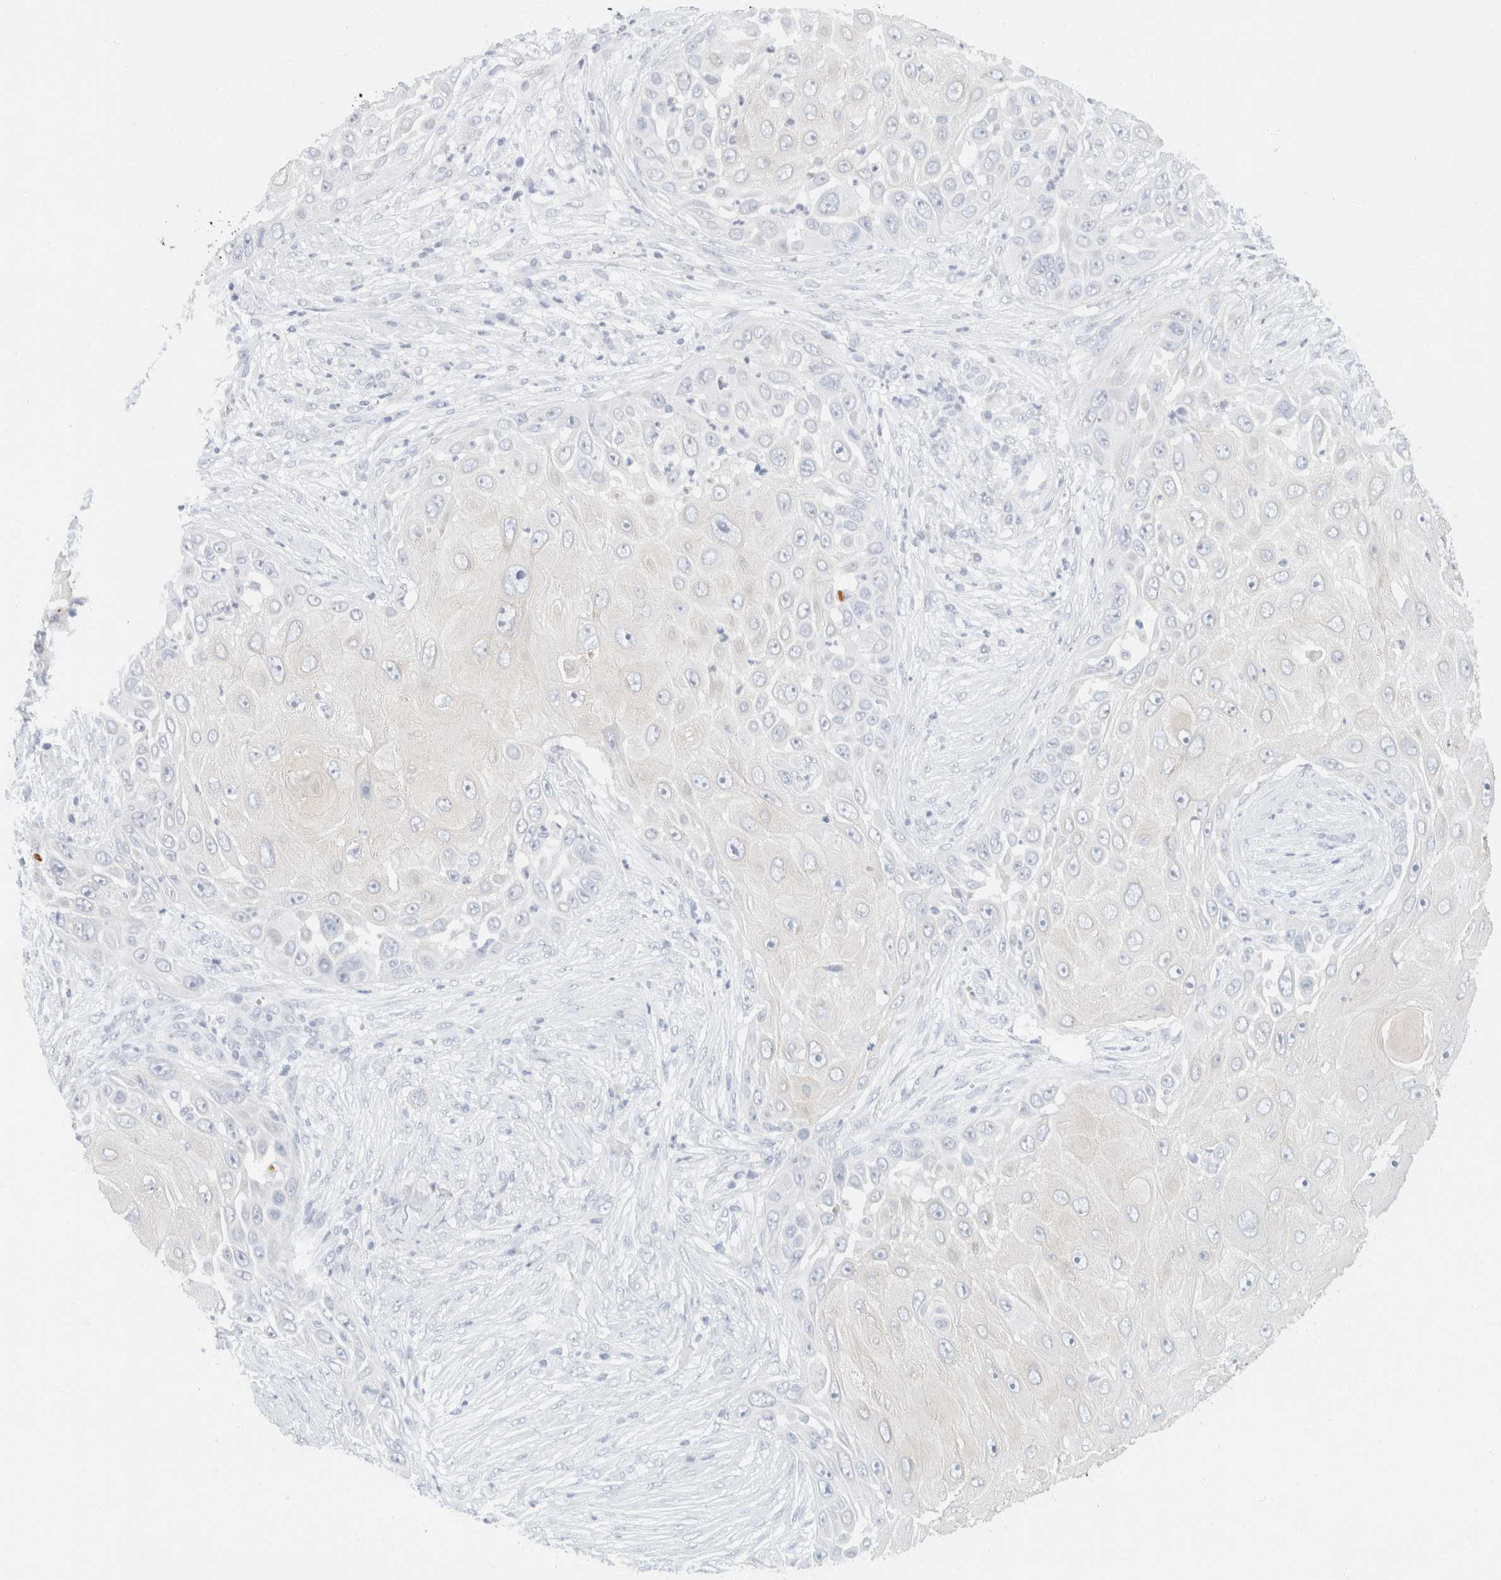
{"staining": {"intensity": "negative", "quantity": "none", "location": "none"}, "tissue": "skin cancer", "cell_type": "Tumor cells", "image_type": "cancer", "snomed": [{"axis": "morphology", "description": "Squamous cell carcinoma, NOS"}, {"axis": "topography", "description": "Skin"}], "caption": "A photomicrograph of human skin cancer (squamous cell carcinoma) is negative for staining in tumor cells.", "gene": "KRT20", "patient": {"sex": "female", "age": 44}}